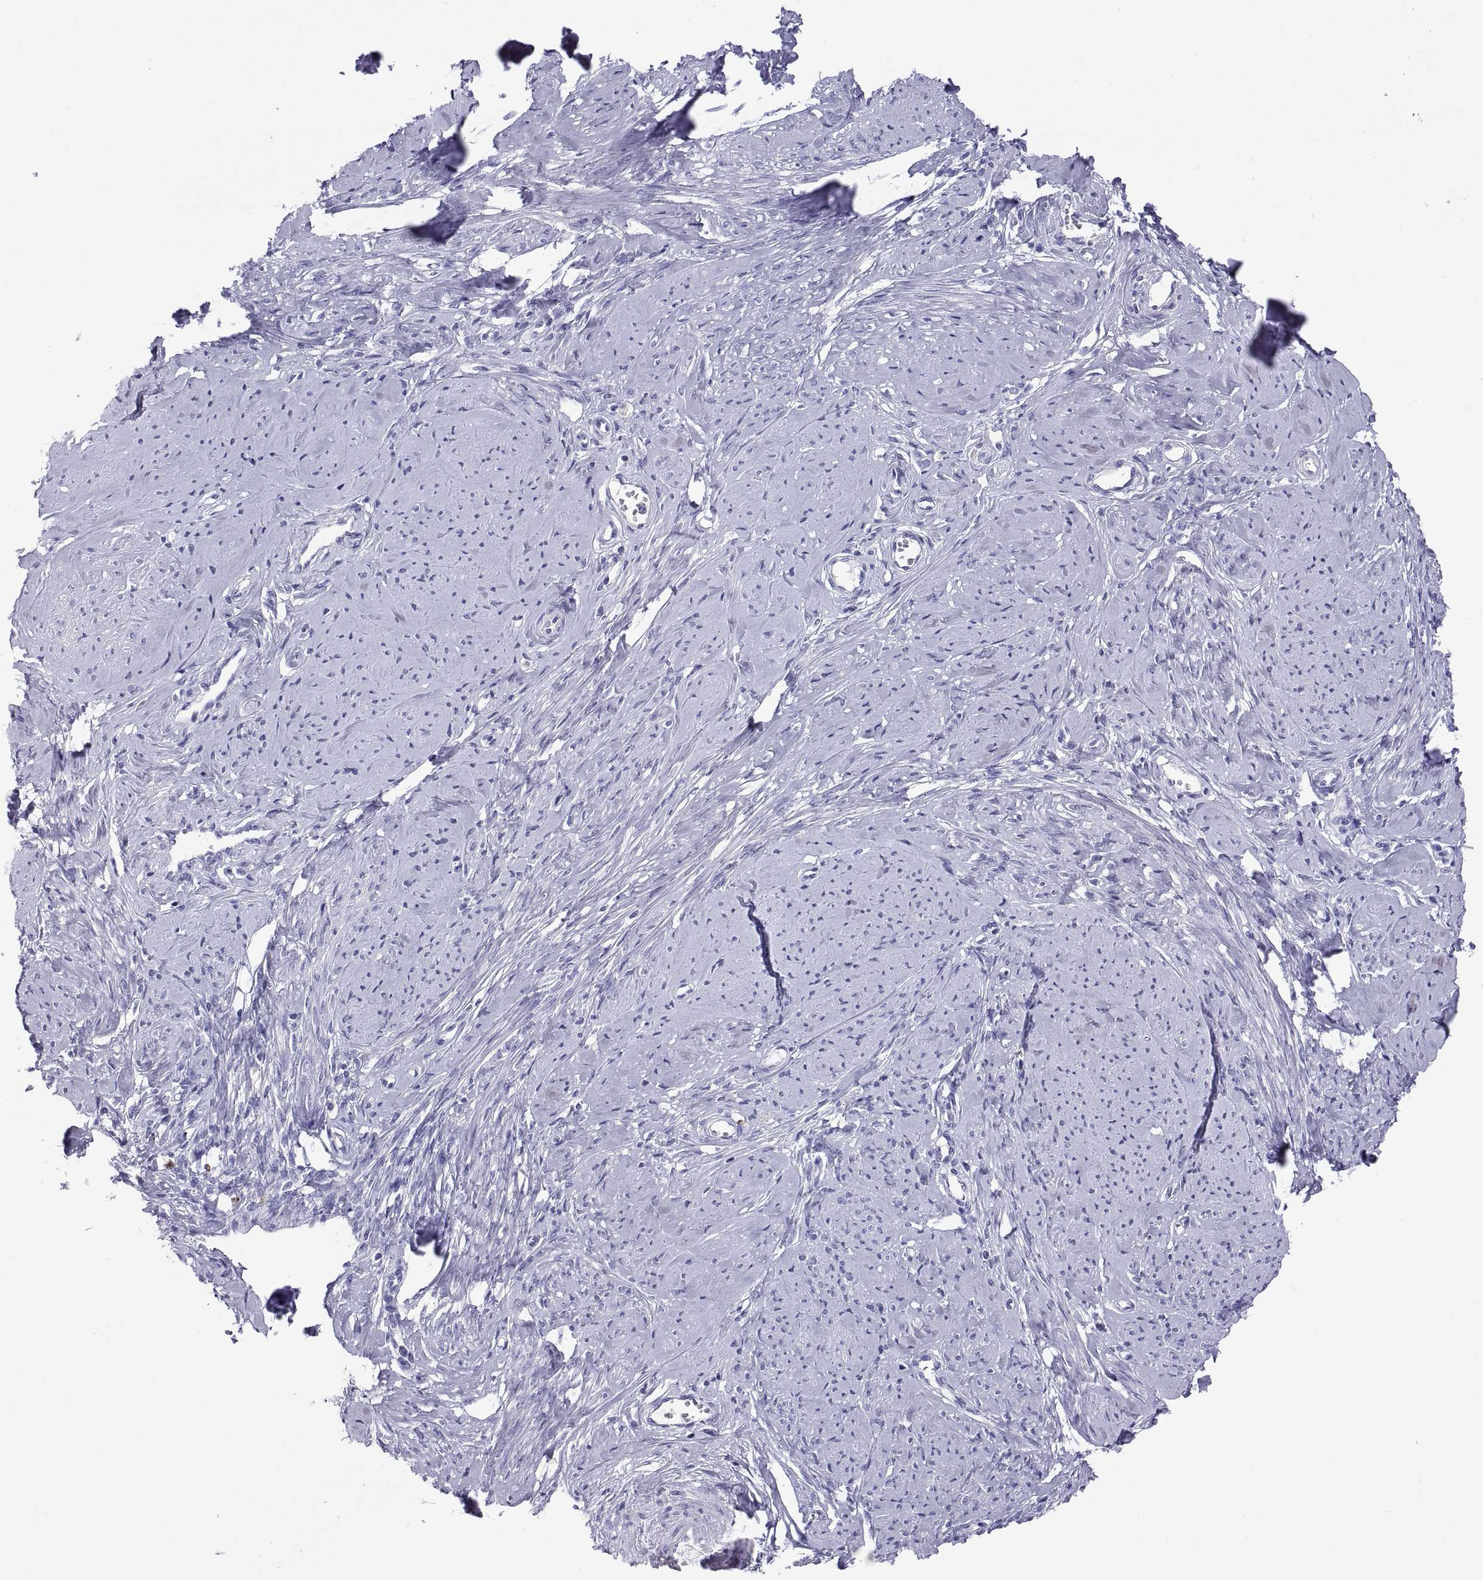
{"staining": {"intensity": "negative", "quantity": "none", "location": "none"}, "tissue": "smooth muscle", "cell_type": "Smooth muscle cells", "image_type": "normal", "snomed": [{"axis": "morphology", "description": "Normal tissue, NOS"}, {"axis": "topography", "description": "Smooth muscle"}], "caption": "This photomicrograph is of benign smooth muscle stained with immunohistochemistry (IHC) to label a protein in brown with the nuclei are counter-stained blue. There is no expression in smooth muscle cells.", "gene": "QRICH2", "patient": {"sex": "female", "age": 48}}